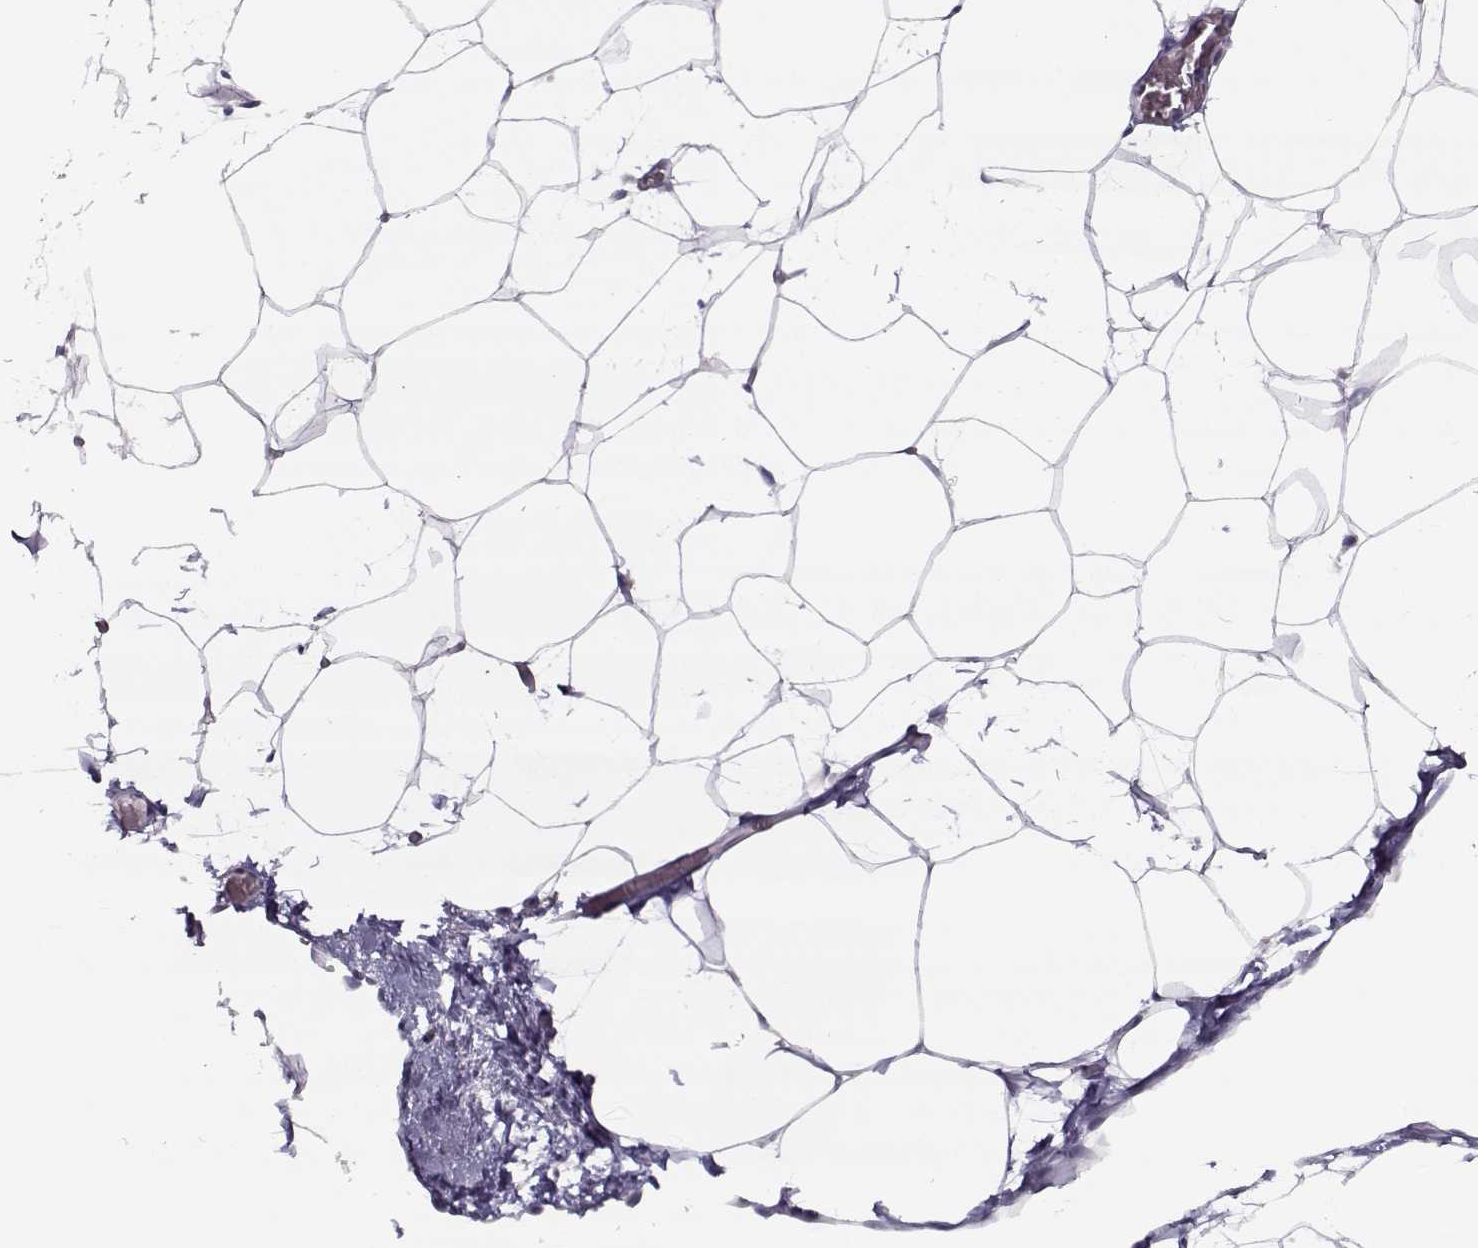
{"staining": {"intensity": "negative", "quantity": "none", "location": "none"}, "tissue": "adipose tissue", "cell_type": "Adipocytes", "image_type": "normal", "snomed": [{"axis": "morphology", "description": "Normal tissue, NOS"}, {"axis": "topography", "description": "Adipose tissue"}], "caption": "DAB immunohistochemical staining of normal adipose tissue shows no significant positivity in adipocytes. (DAB (3,3'-diaminobenzidine) immunohistochemistry visualized using brightfield microscopy, high magnification).", "gene": "CIBAR1", "patient": {"sex": "male", "age": 57}}